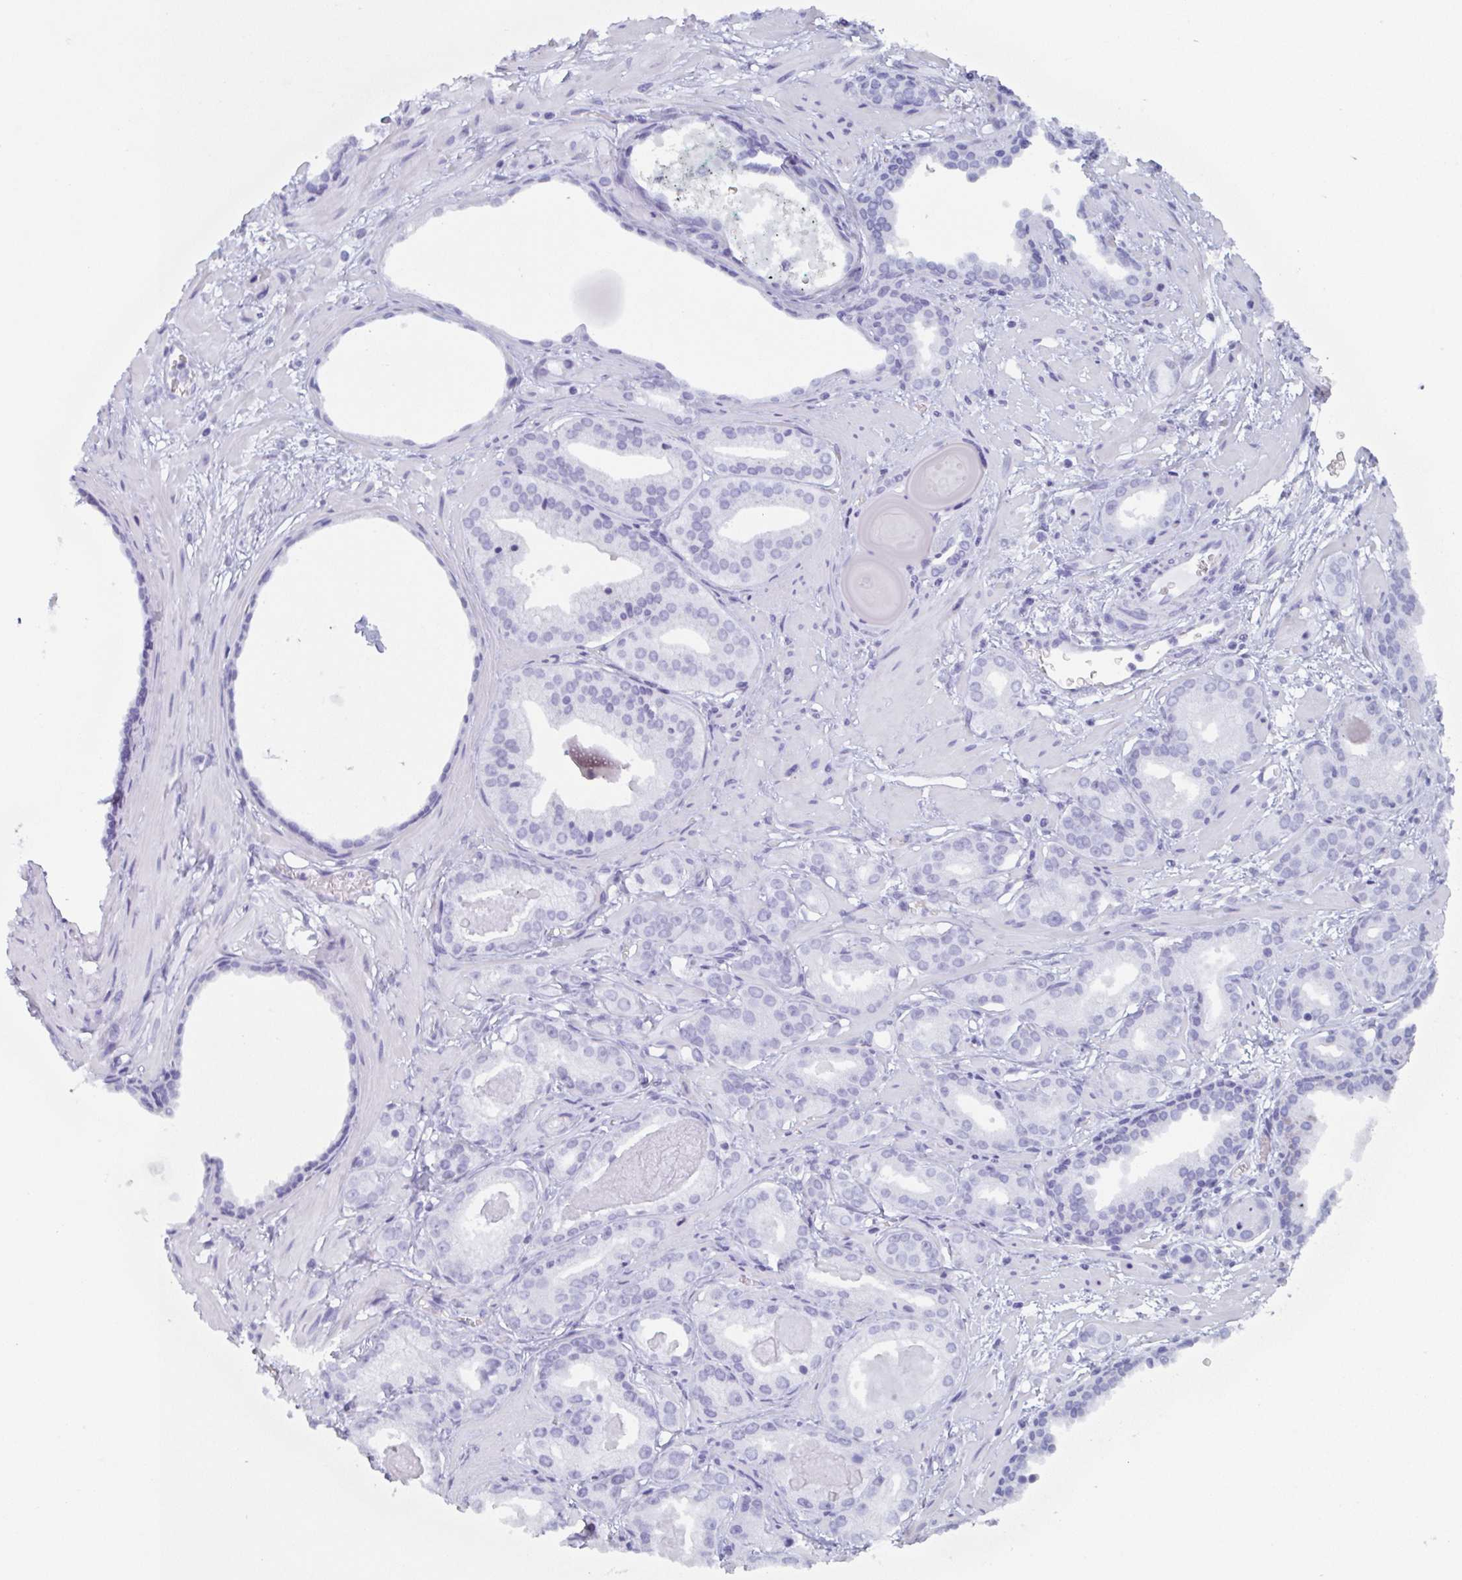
{"staining": {"intensity": "negative", "quantity": "none", "location": "none"}, "tissue": "prostate cancer", "cell_type": "Tumor cells", "image_type": "cancer", "snomed": [{"axis": "morphology", "description": "Adenocarcinoma, Low grade"}, {"axis": "topography", "description": "Prostate"}], "caption": "High magnification brightfield microscopy of low-grade adenocarcinoma (prostate) stained with DAB (brown) and counterstained with hematoxylin (blue): tumor cells show no significant positivity.", "gene": "POU2F3", "patient": {"sex": "male", "age": 64}}